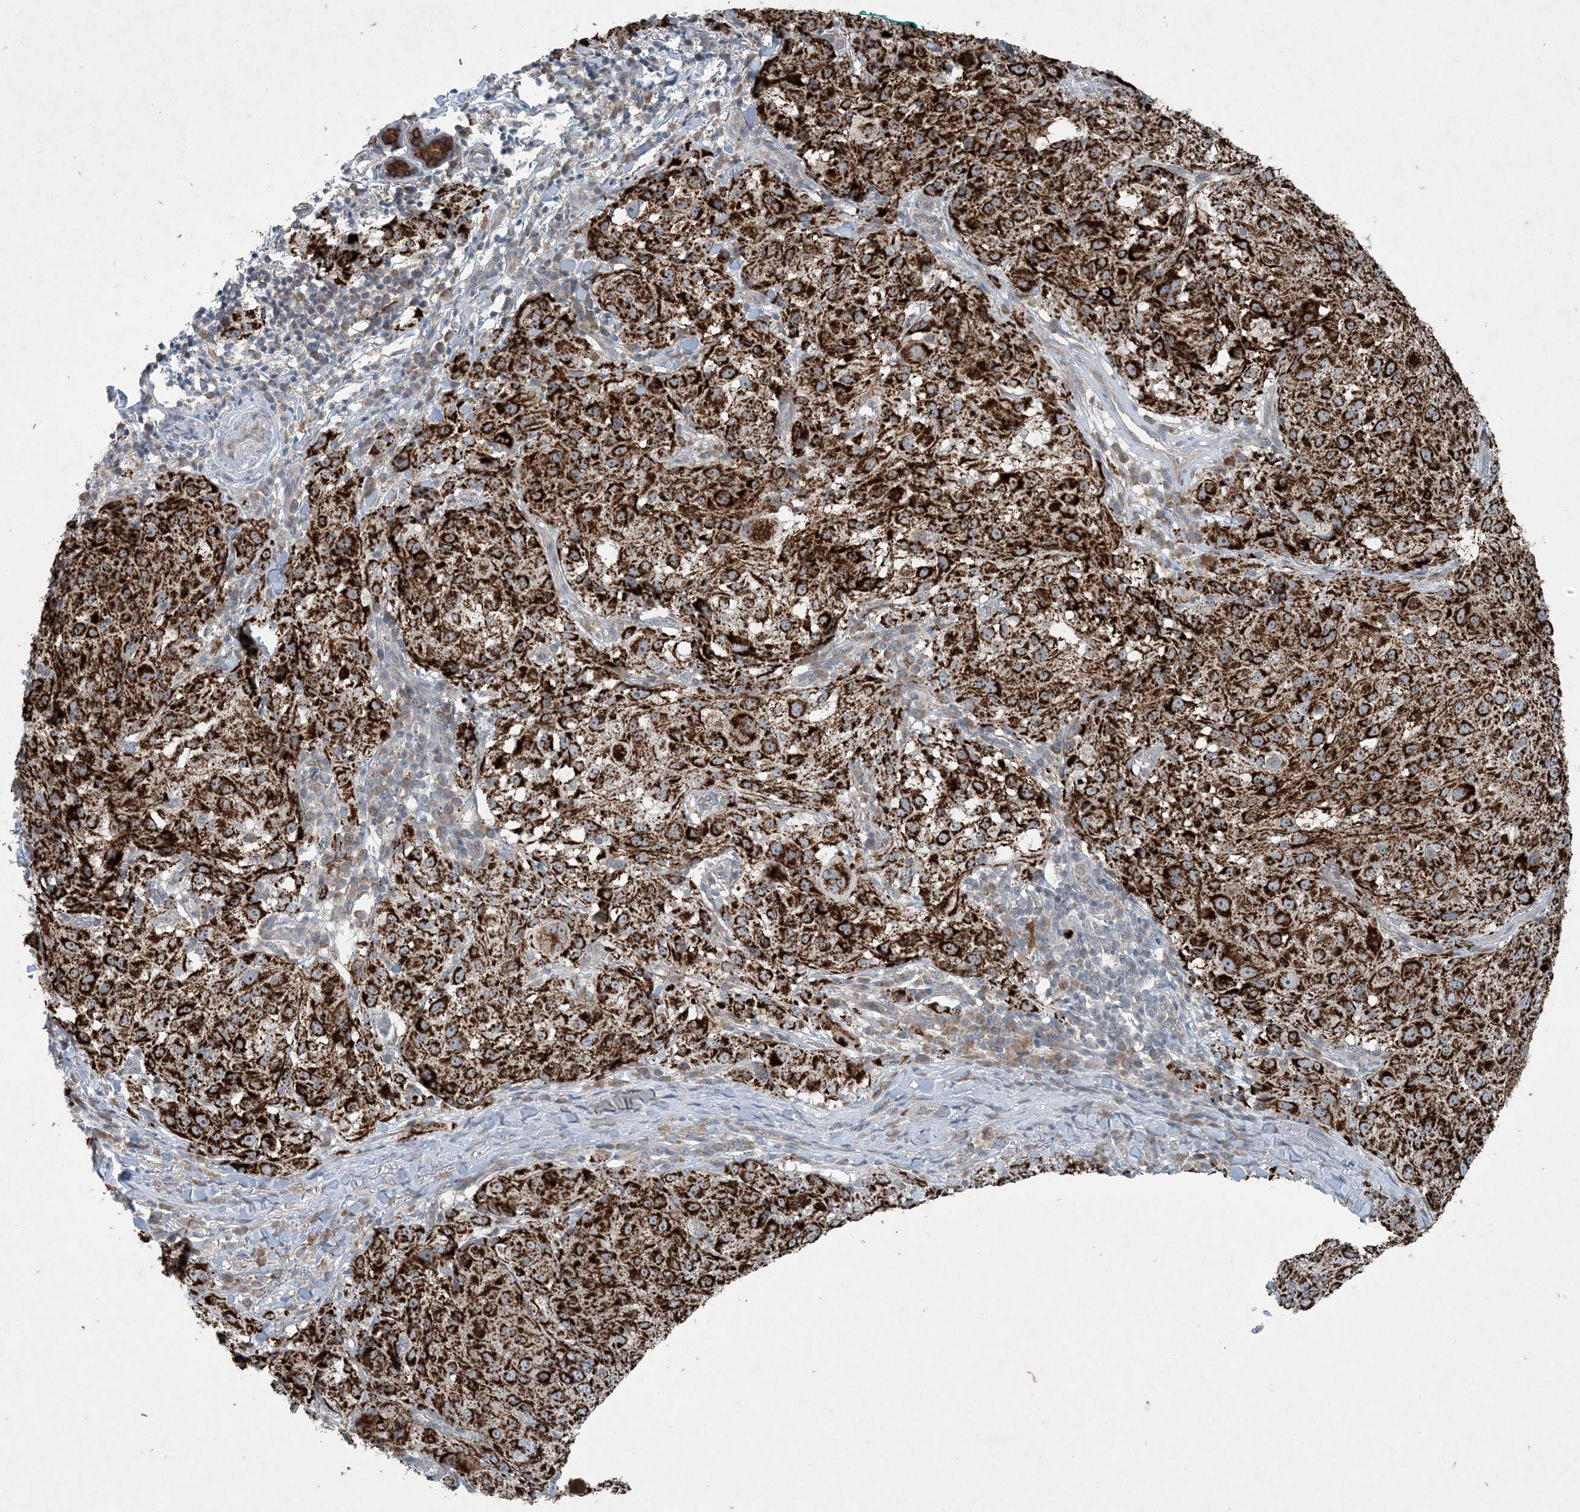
{"staining": {"intensity": "strong", "quantity": ">75%", "location": "cytoplasmic/membranous"}, "tissue": "melanoma", "cell_type": "Tumor cells", "image_type": "cancer", "snomed": [{"axis": "morphology", "description": "Necrosis, NOS"}, {"axis": "morphology", "description": "Malignant melanoma, NOS"}, {"axis": "topography", "description": "Skin"}], "caption": "Immunohistochemical staining of human malignant melanoma demonstrates high levels of strong cytoplasmic/membranous positivity in approximately >75% of tumor cells.", "gene": "PC", "patient": {"sex": "female", "age": 87}}